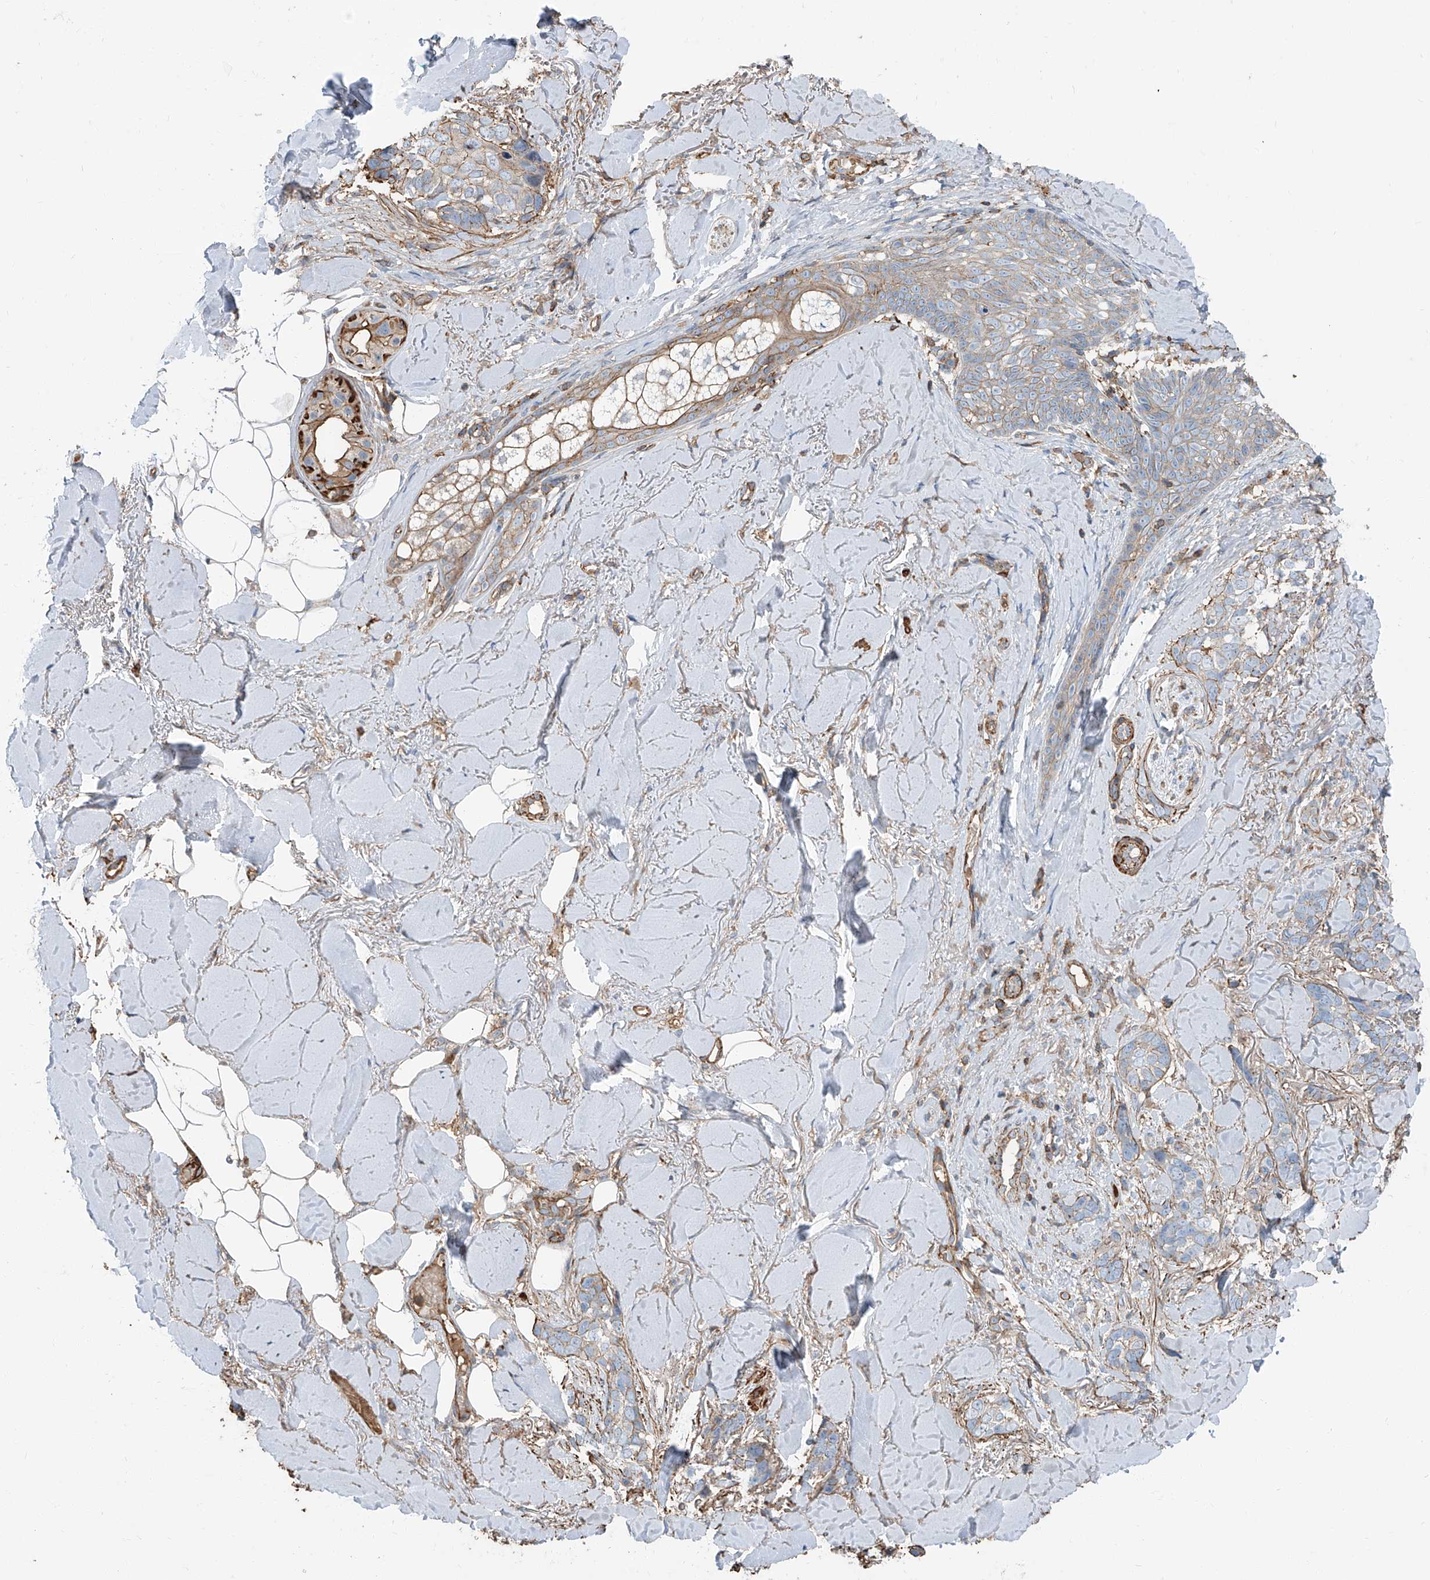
{"staining": {"intensity": "negative", "quantity": "none", "location": "none"}, "tissue": "skin cancer", "cell_type": "Tumor cells", "image_type": "cancer", "snomed": [{"axis": "morphology", "description": "Basal cell carcinoma"}, {"axis": "topography", "description": "Skin"}], "caption": "A histopathology image of basal cell carcinoma (skin) stained for a protein exhibits no brown staining in tumor cells.", "gene": "PIEZO2", "patient": {"sex": "female", "age": 82}}